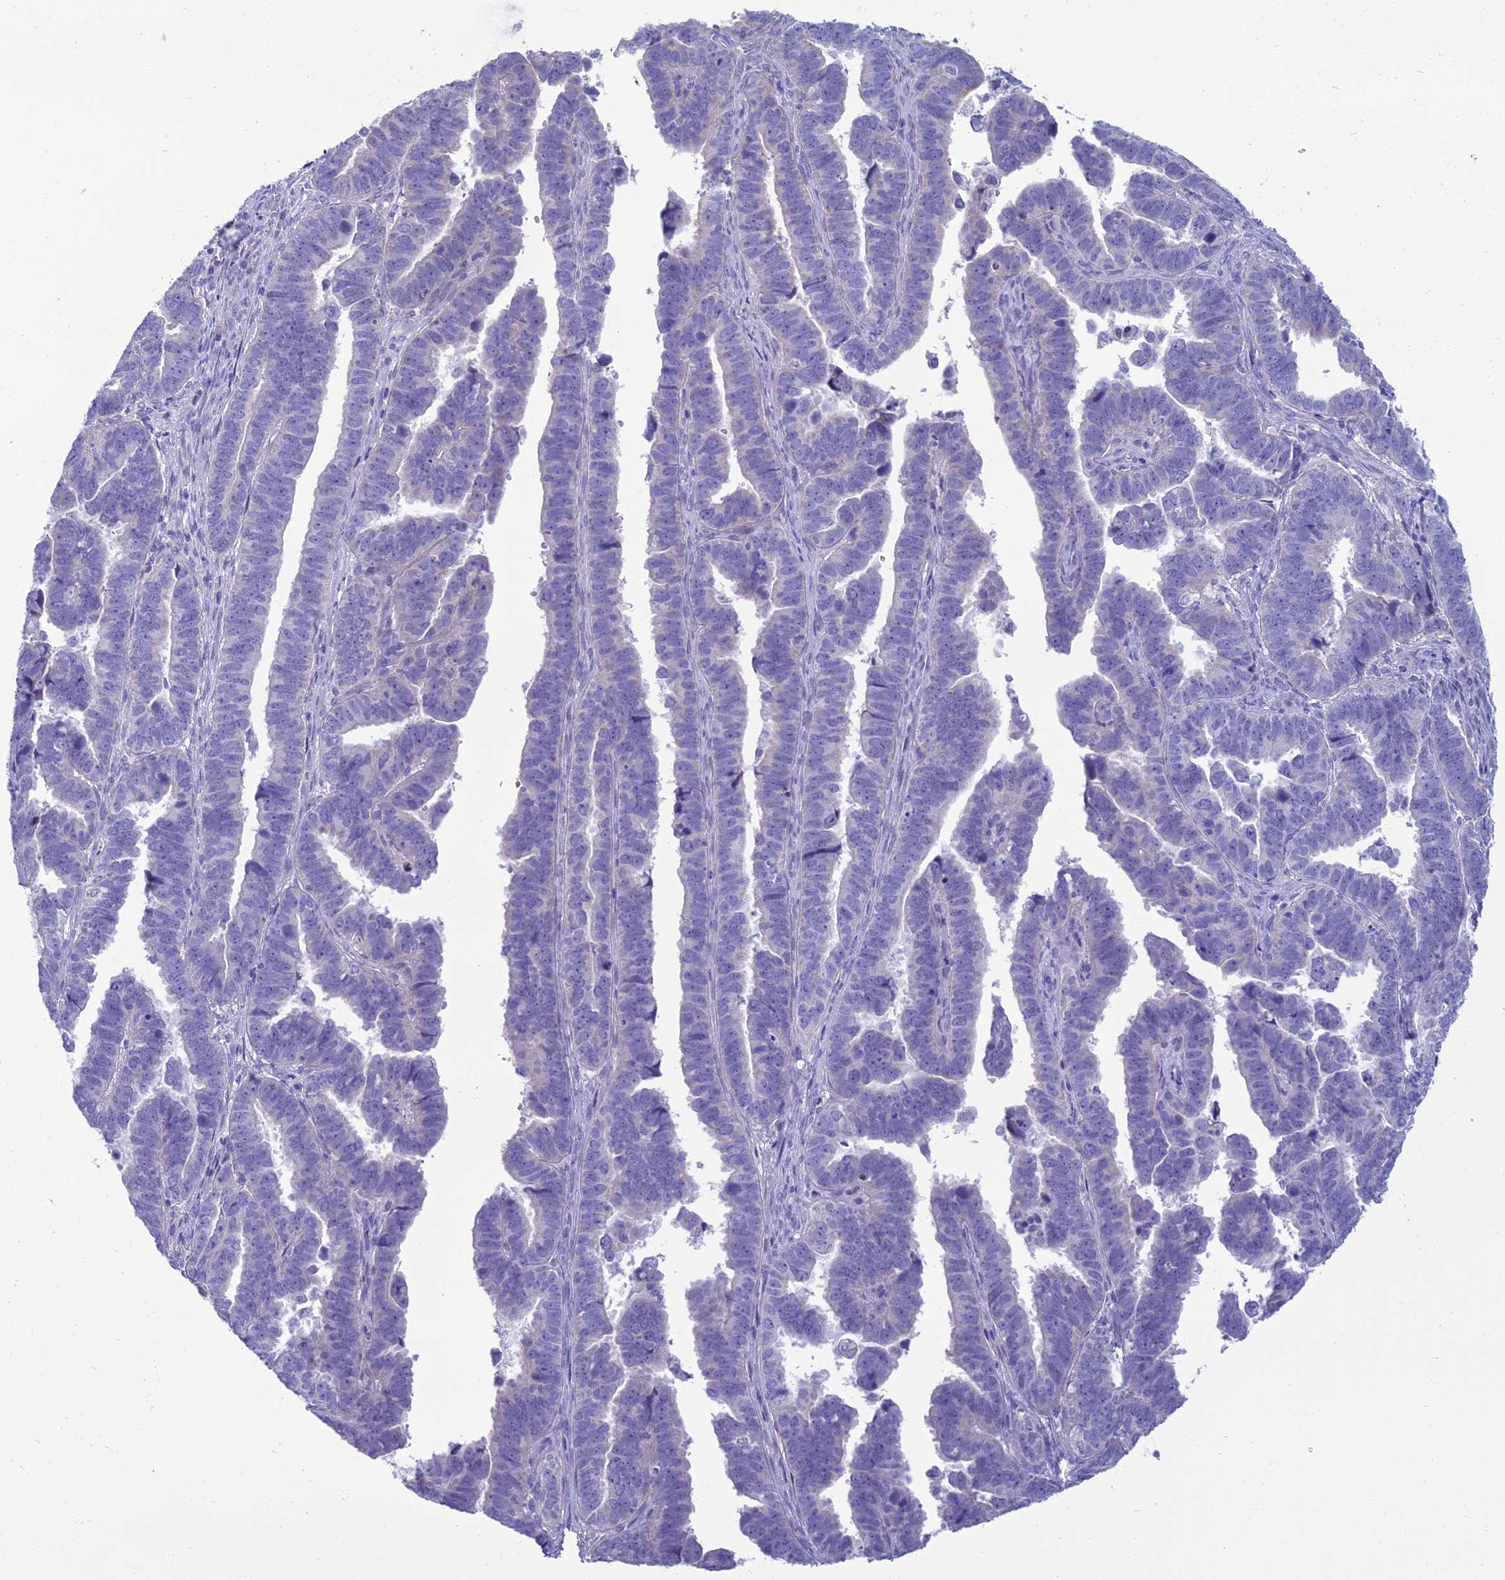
{"staining": {"intensity": "negative", "quantity": "none", "location": "none"}, "tissue": "endometrial cancer", "cell_type": "Tumor cells", "image_type": "cancer", "snomed": [{"axis": "morphology", "description": "Adenocarcinoma, NOS"}, {"axis": "topography", "description": "Endometrium"}], "caption": "Endometrial adenocarcinoma stained for a protein using IHC reveals no expression tumor cells.", "gene": "SPTLC3", "patient": {"sex": "female", "age": 75}}